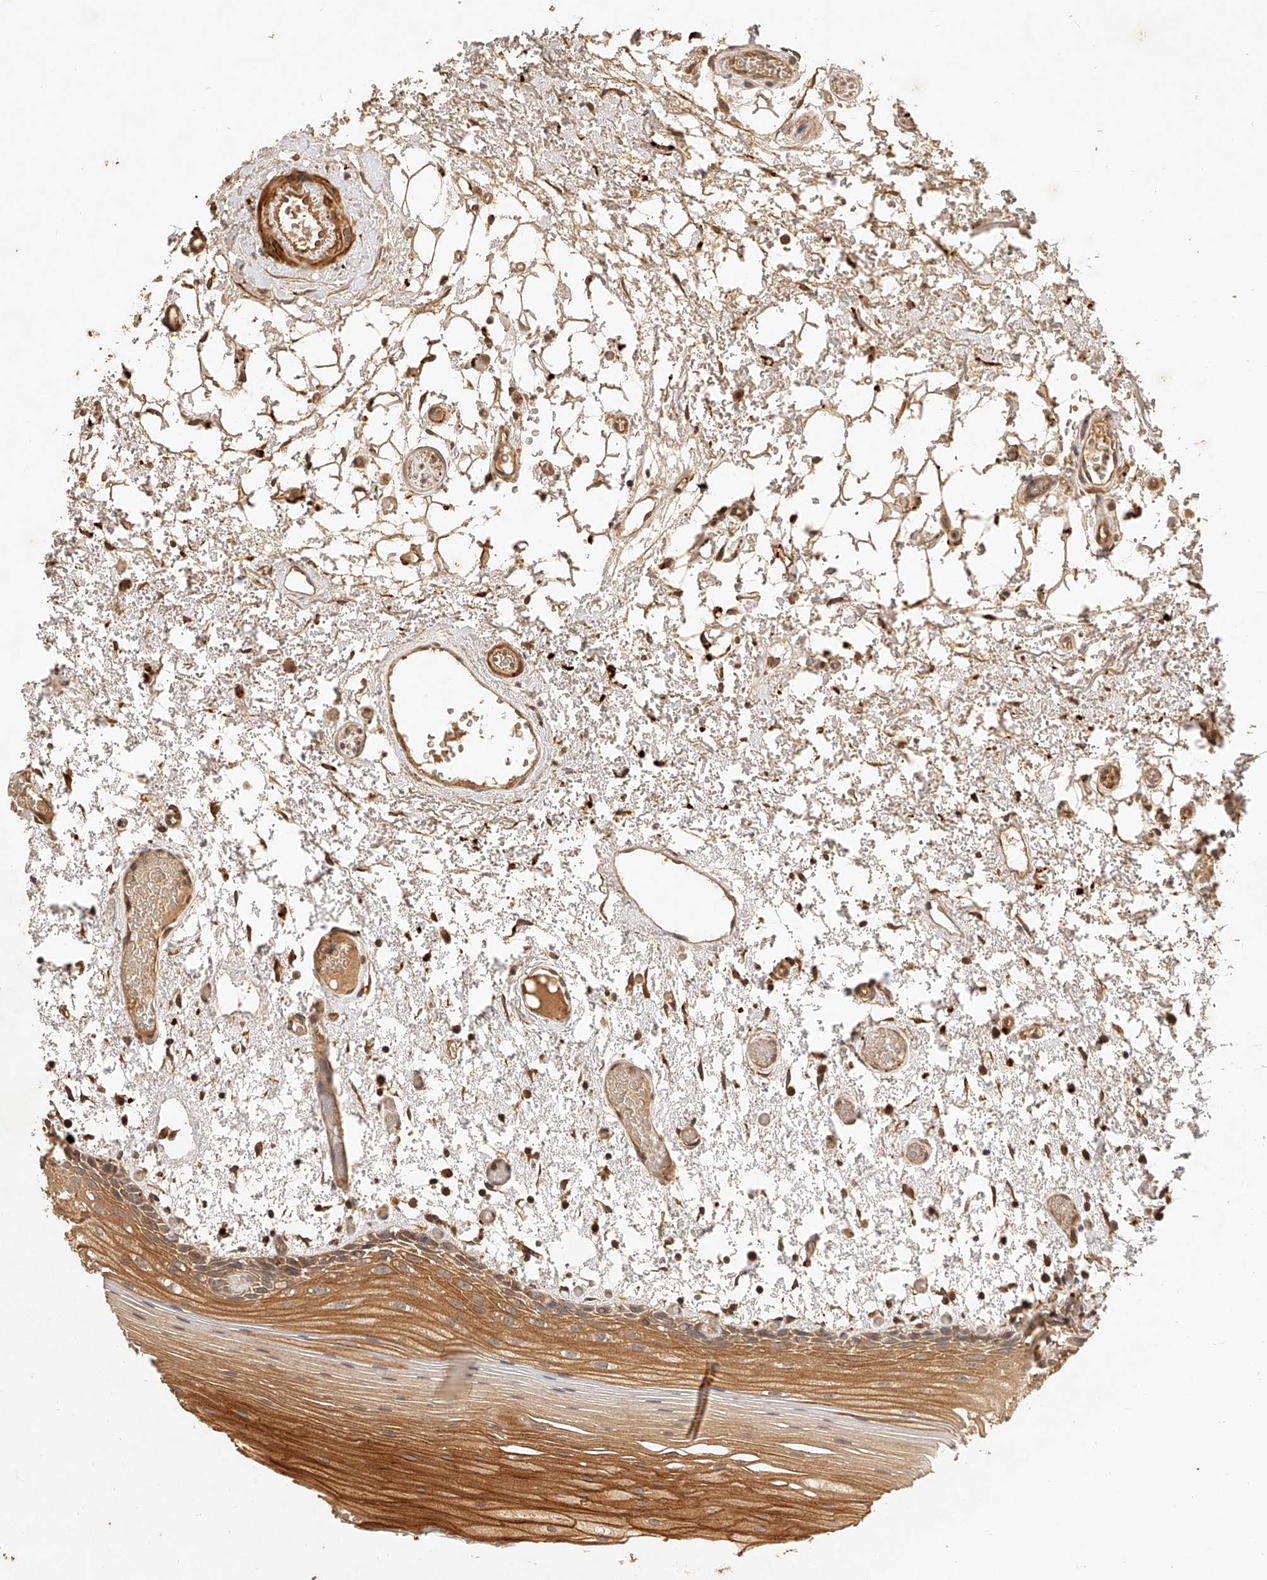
{"staining": {"intensity": "moderate", "quantity": ">75%", "location": "cytoplasmic/membranous"}, "tissue": "oral mucosa", "cell_type": "Squamous epithelial cells", "image_type": "normal", "snomed": [{"axis": "morphology", "description": "Normal tissue, NOS"}, {"axis": "topography", "description": "Oral tissue"}], "caption": "Immunohistochemical staining of unremarkable oral mucosa exhibits moderate cytoplasmic/membranous protein expression in about >75% of squamous epithelial cells.", "gene": "NSMAF", "patient": {"sex": "male", "age": 52}}